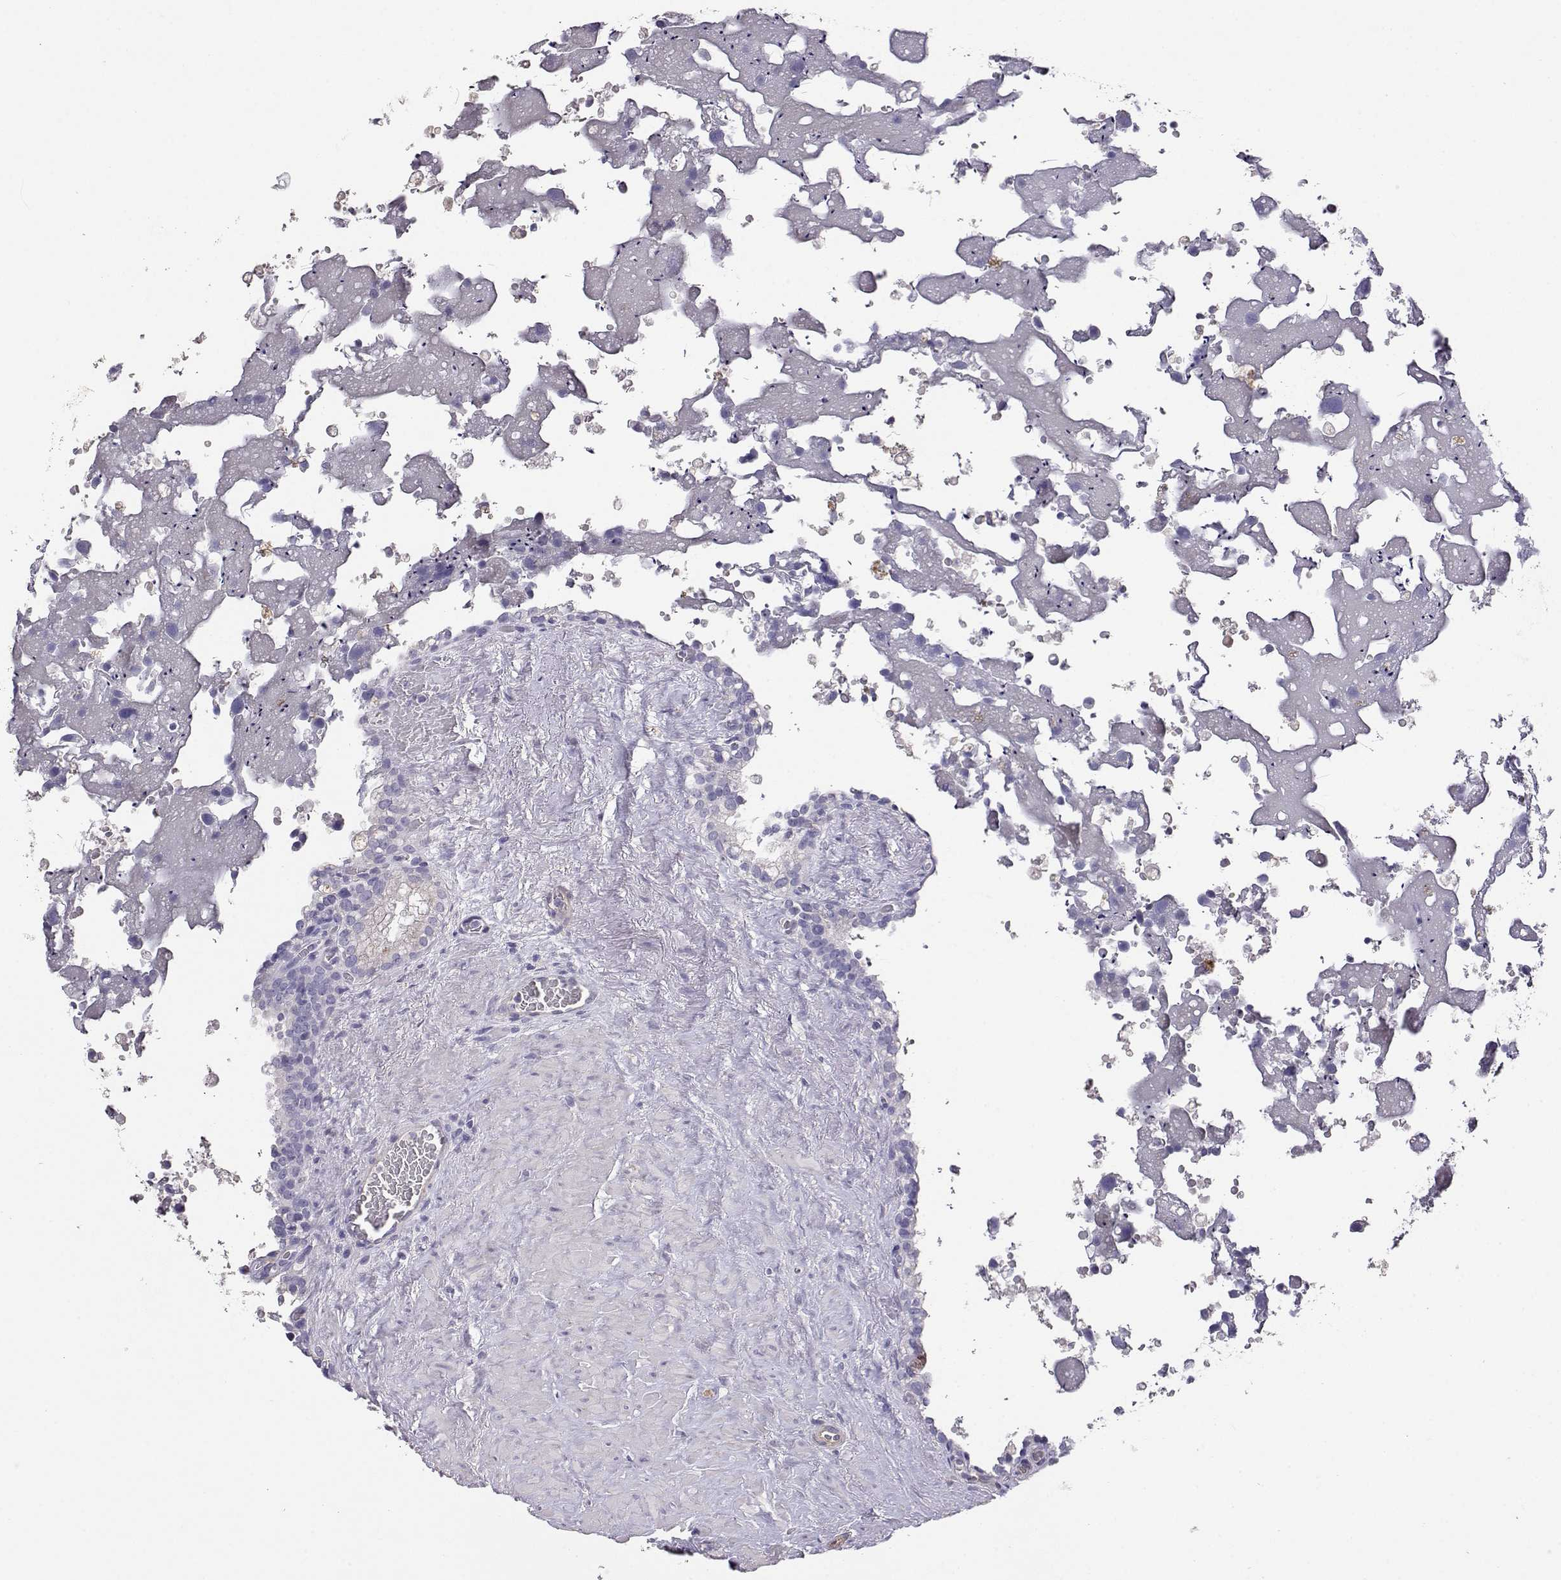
{"staining": {"intensity": "negative", "quantity": "none", "location": "none"}, "tissue": "seminal vesicle", "cell_type": "Glandular cells", "image_type": "normal", "snomed": [{"axis": "morphology", "description": "Normal tissue, NOS"}, {"axis": "topography", "description": "Seminal veicle"}], "caption": "DAB (3,3'-diaminobenzidine) immunohistochemical staining of normal human seminal vesicle shows no significant expression in glandular cells.", "gene": "ENDOU", "patient": {"sex": "male", "age": 71}}